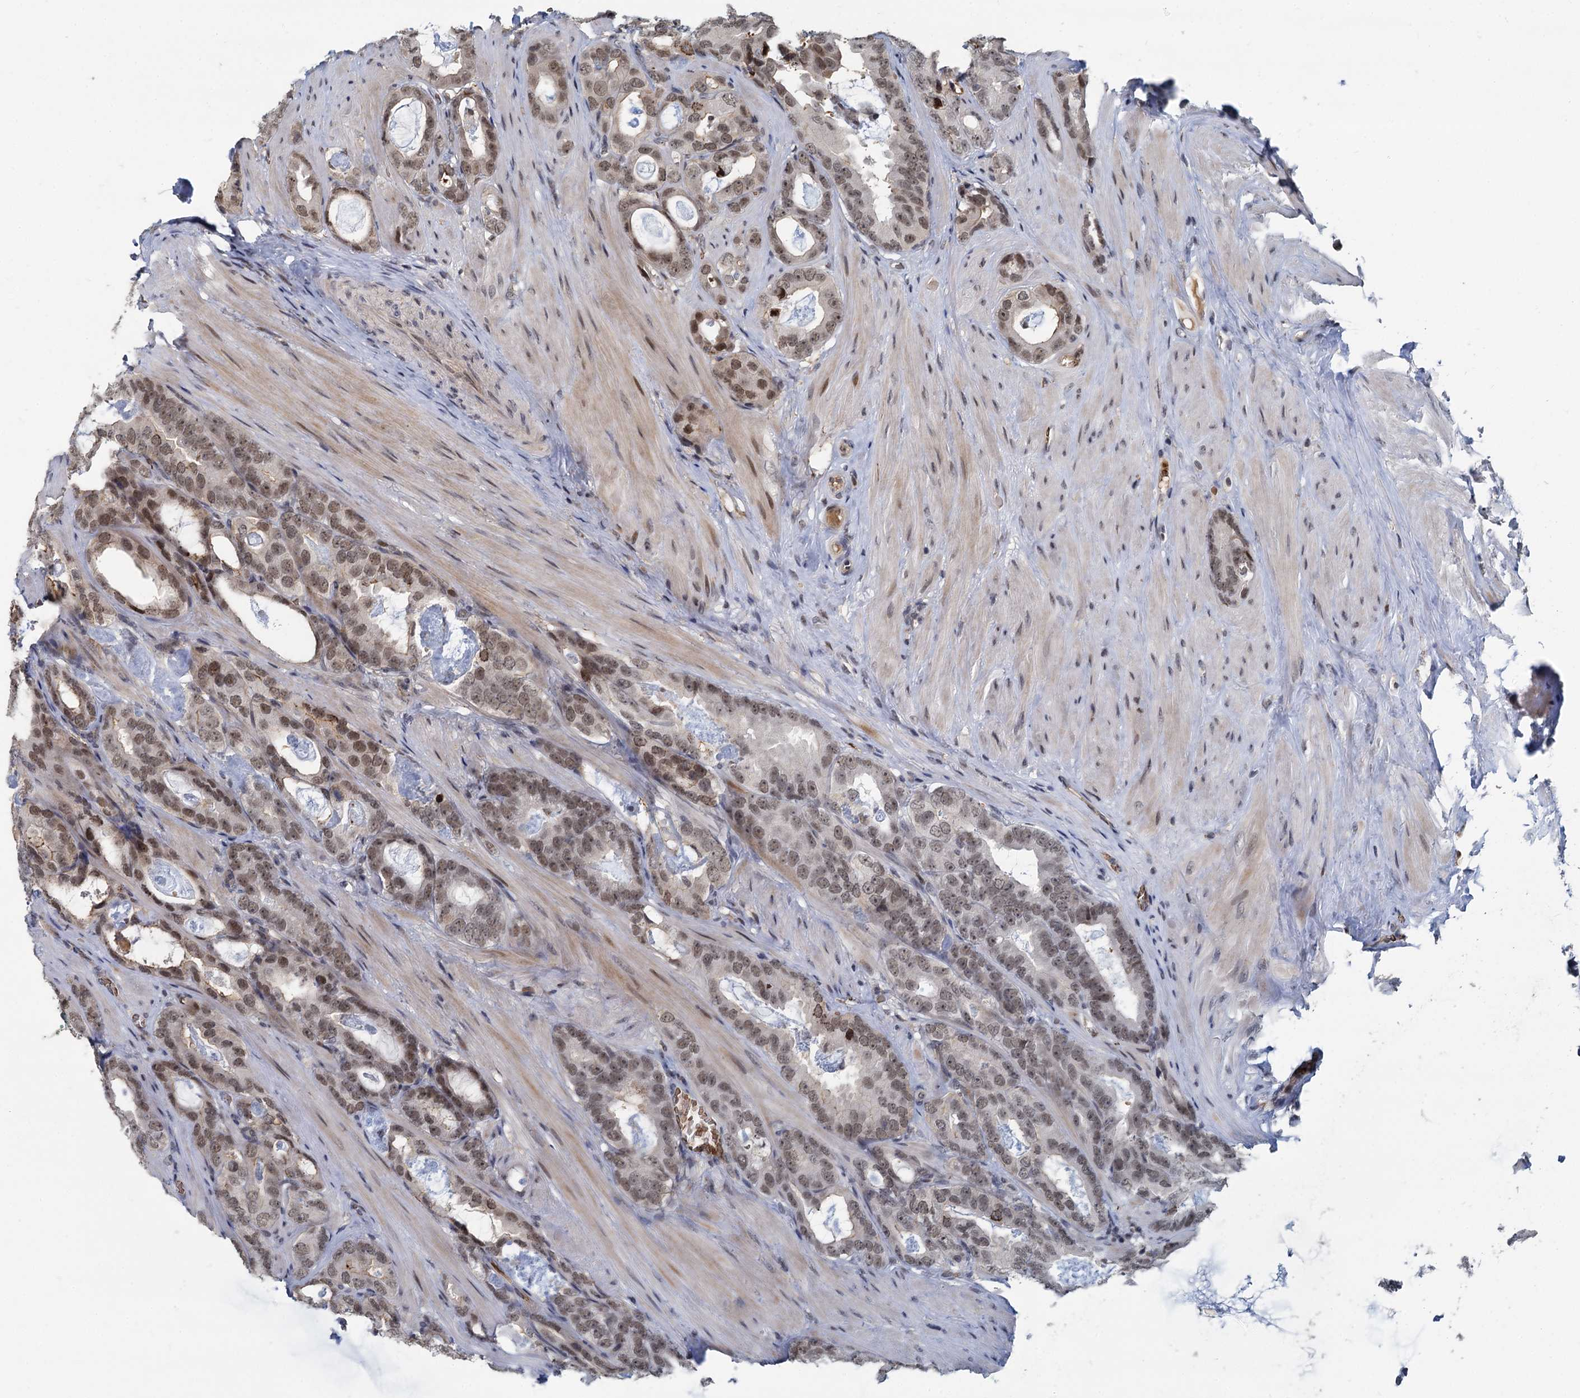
{"staining": {"intensity": "moderate", "quantity": ">75%", "location": "nuclear"}, "tissue": "prostate cancer", "cell_type": "Tumor cells", "image_type": "cancer", "snomed": [{"axis": "morphology", "description": "Adenocarcinoma, Low grade"}, {"axis": "topography", "description": "Prostate"}], "caption": "Protein staining by immunohistochemistry displays moderate nuclear positivity in approximately >75% of tumor cells in prostate cancer.", "gene": "FANCI", "patient": {"sex": "male", "age": 71}}